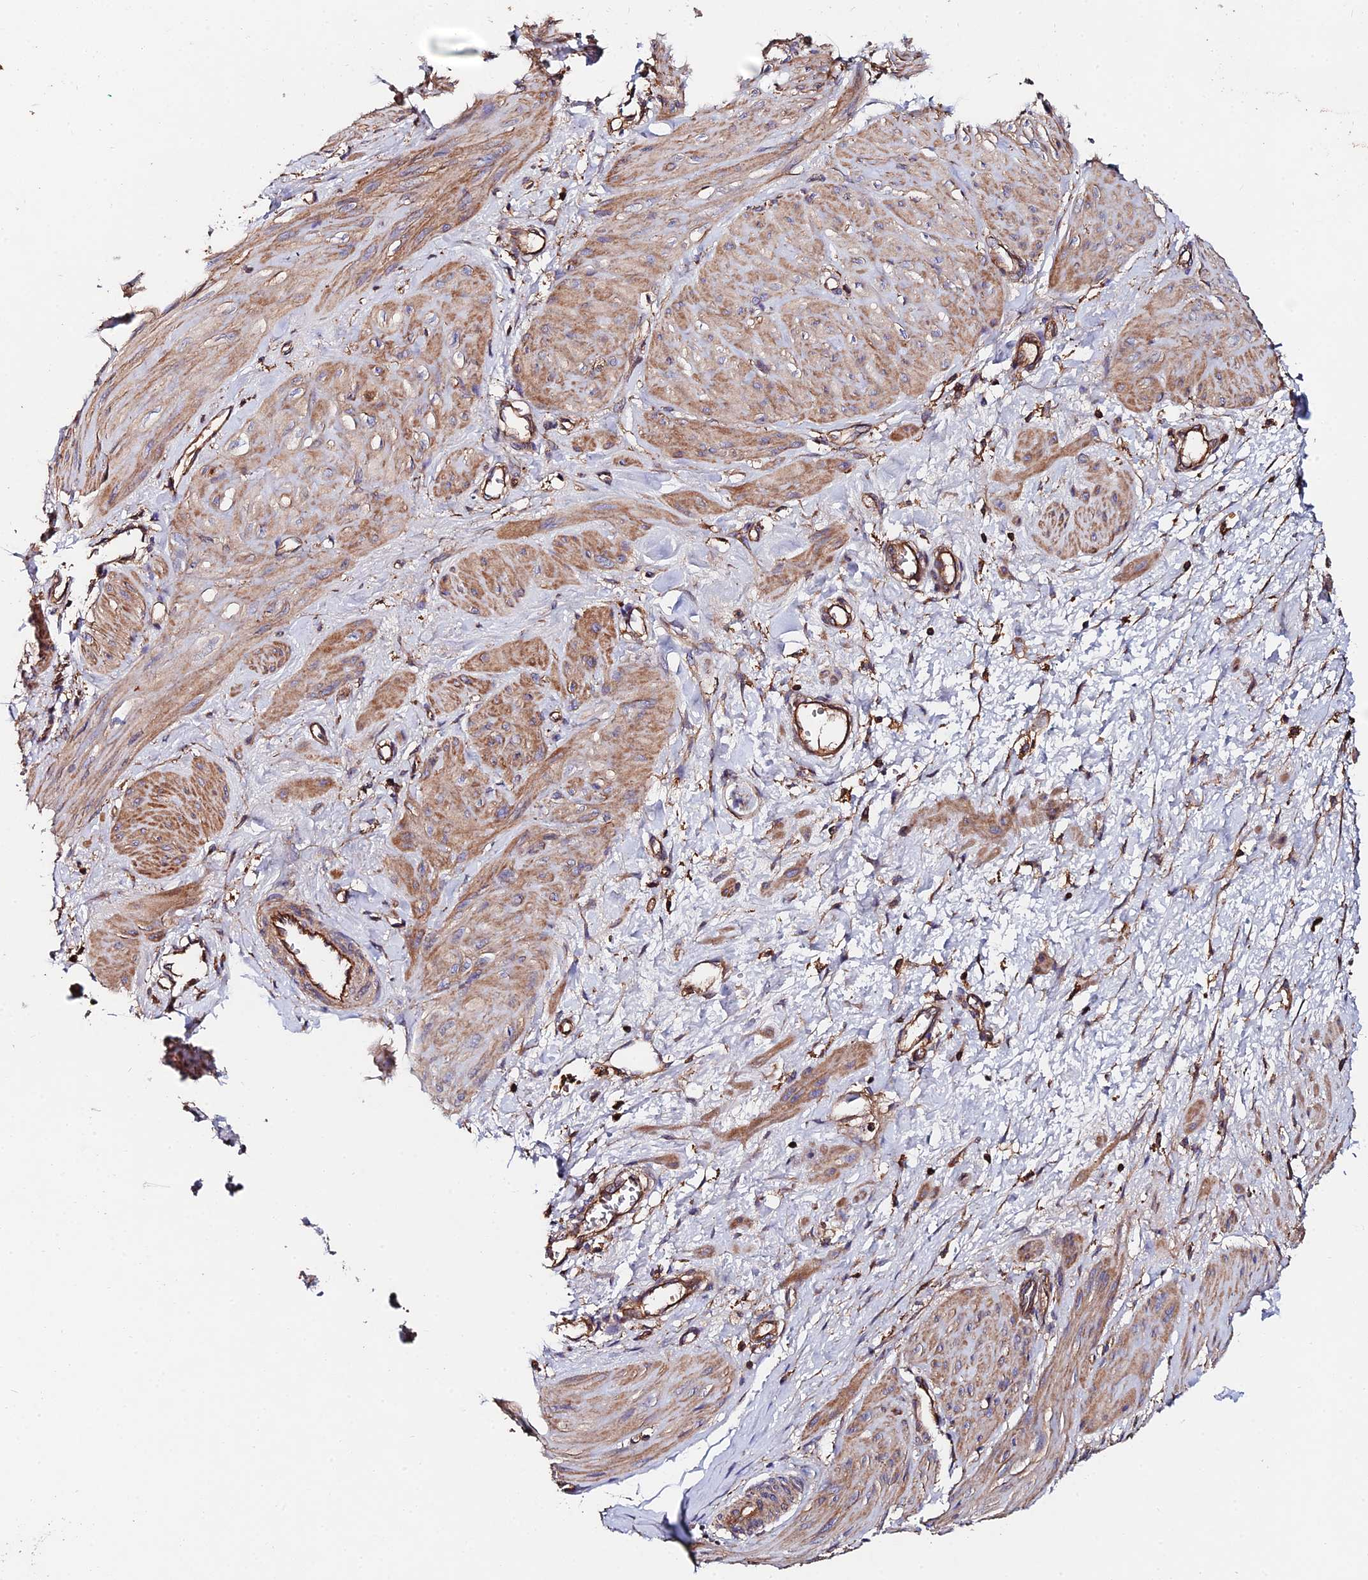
{"staining": {"intensity": "moderate", "quantity": ">75%", "location": "cytoplasmic/membranous"}, "tissue": "smooth muscle", "cell_type": "Smooth muscle cells", "image_type": "normal", "snomed": [{"axis": "morphology", "description": "Normal tissue, NOS"}, {"axis": "topography", "description": "Endometrium"}], "caption": "Smooth muscle stained for a protein (brown) demonstrates moderate cytoplasmic/membranous positive expression in about >75% of smooth muscle cells.", "gene": "EXT1", "patient": {"sex": "female", "age": 33}}